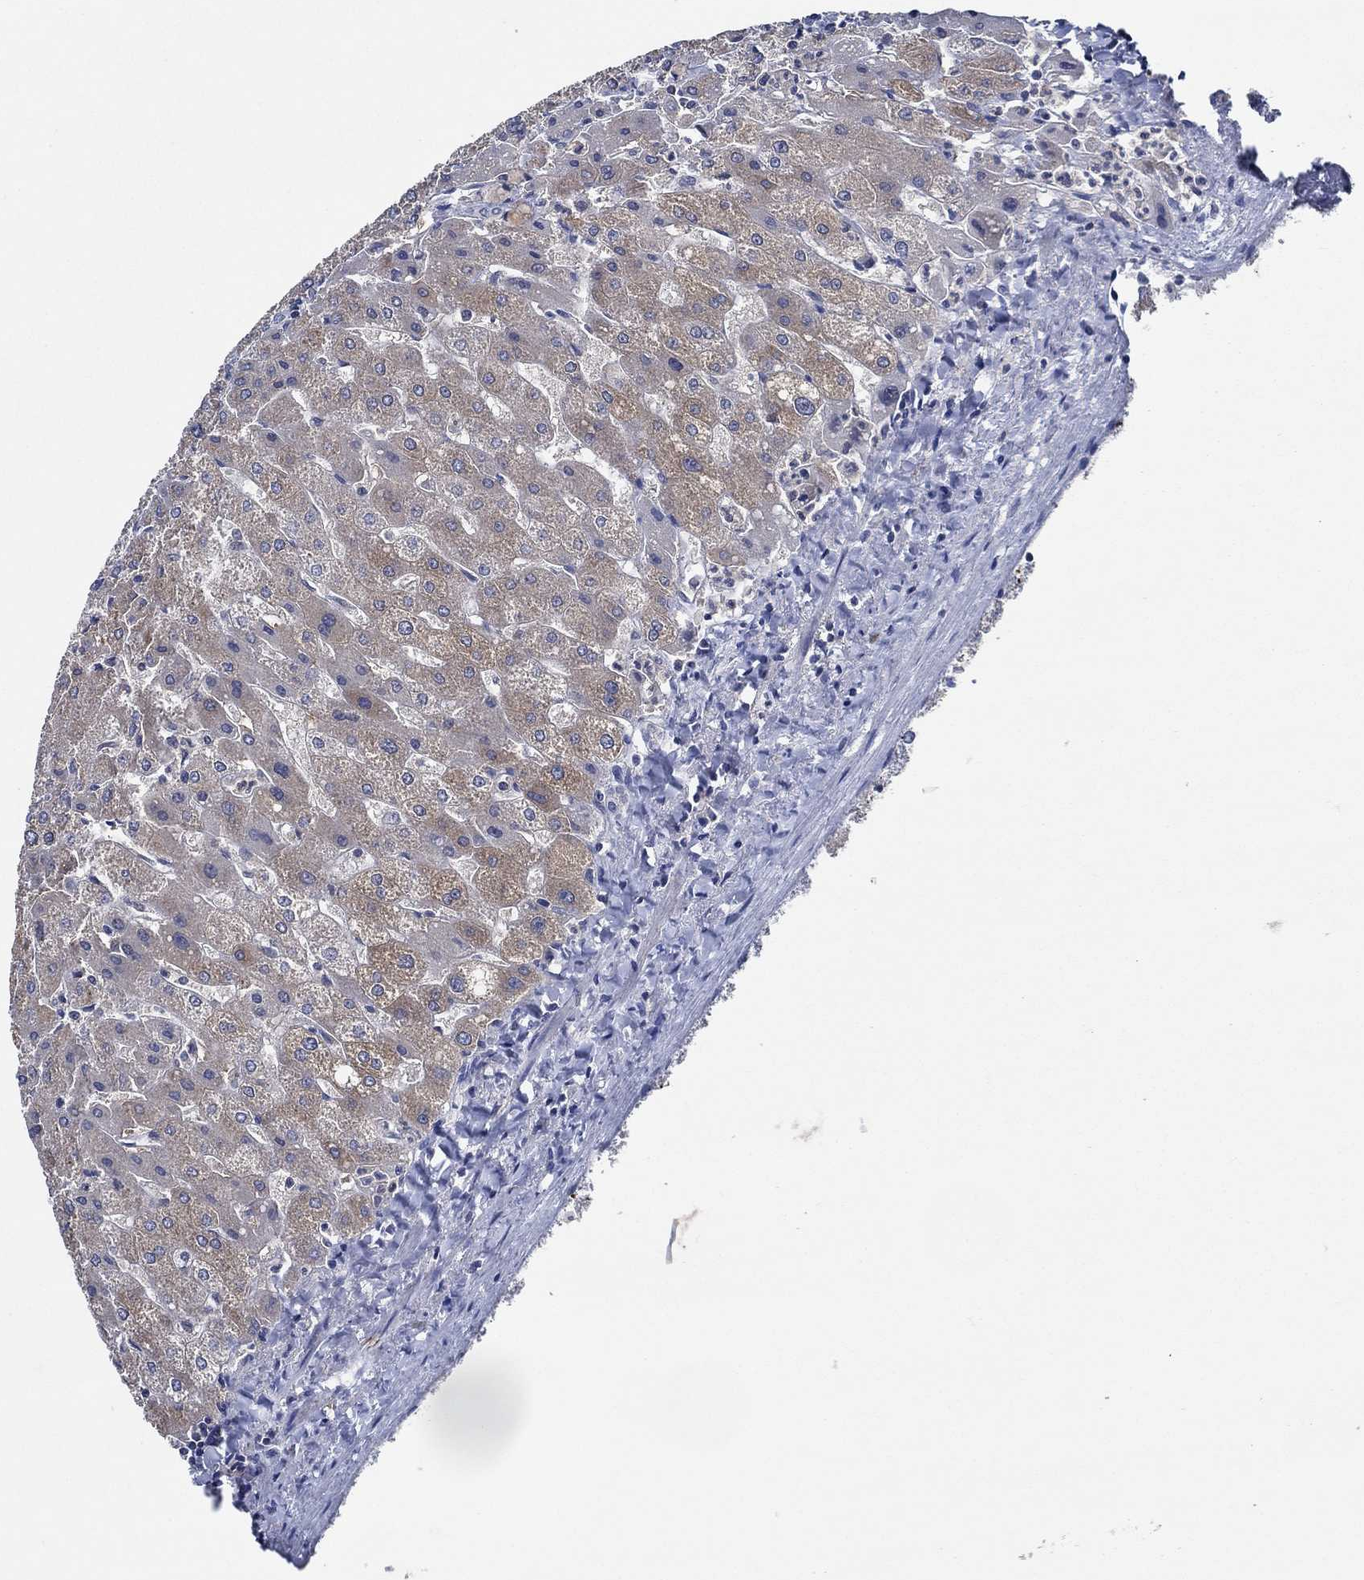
{"staining": {"intensity": "negative", "quantity": "none", "location": "none"}, "tissue": "liver", "cell_type": "Cholangiocytes", "image_type": "normal", "snomed": [{"axis": "morphology", "description": "Normal tissue, NOS"}, {"axis": "topography", "description": "Liver"}], "caption": "An IHC histopathology image of normal liver is shown. There is no staining in cholangiocytes of liver.", "gene": "DACT1", "patient": {"sex": "male", "age": 67}}